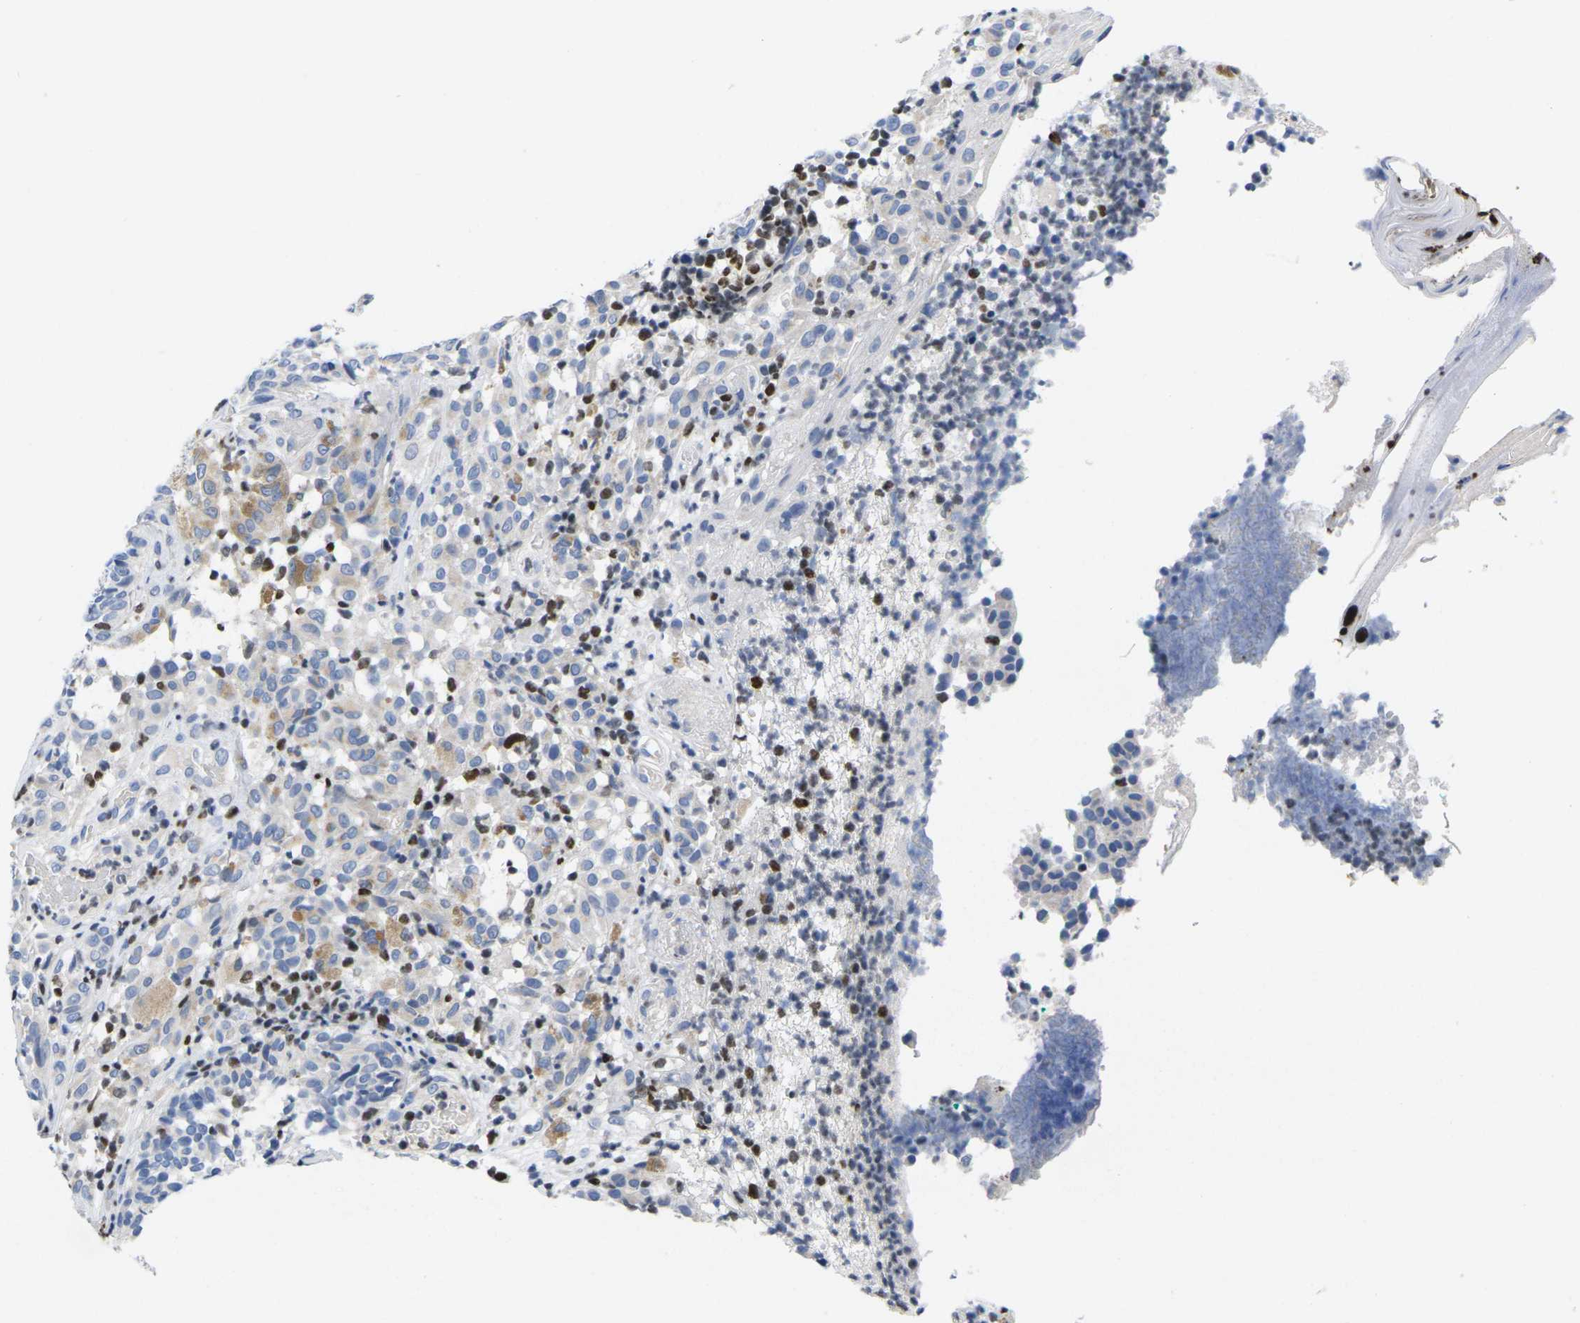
{"staining": {"intensity": "weak", "quantity": "<25%", "location": "cytoplasmic/membranous"}, "tissue": "melanoma", "cell_type": "Tumor cells", "image_type": "cancer", "snomed": [{"axis": "morphology", "description": "Malignant melanoma, NOS"}, {"axis": "topography", "description": "Skin"}], "caption": "An immunohistochemistry (IHC) histopathology image of malignant melanoma is shown. There is no staining in tumor cells of malignant melanoma. The staining was performed using DAB (3,3'-diaminobenzidine) to visualize the protein expression in brown, while the nuclei were stained in blue with hematoxylin (Magnification: 20x).", "gene": "IKZF1", "patient": {"sex": "female", "age": 46}}